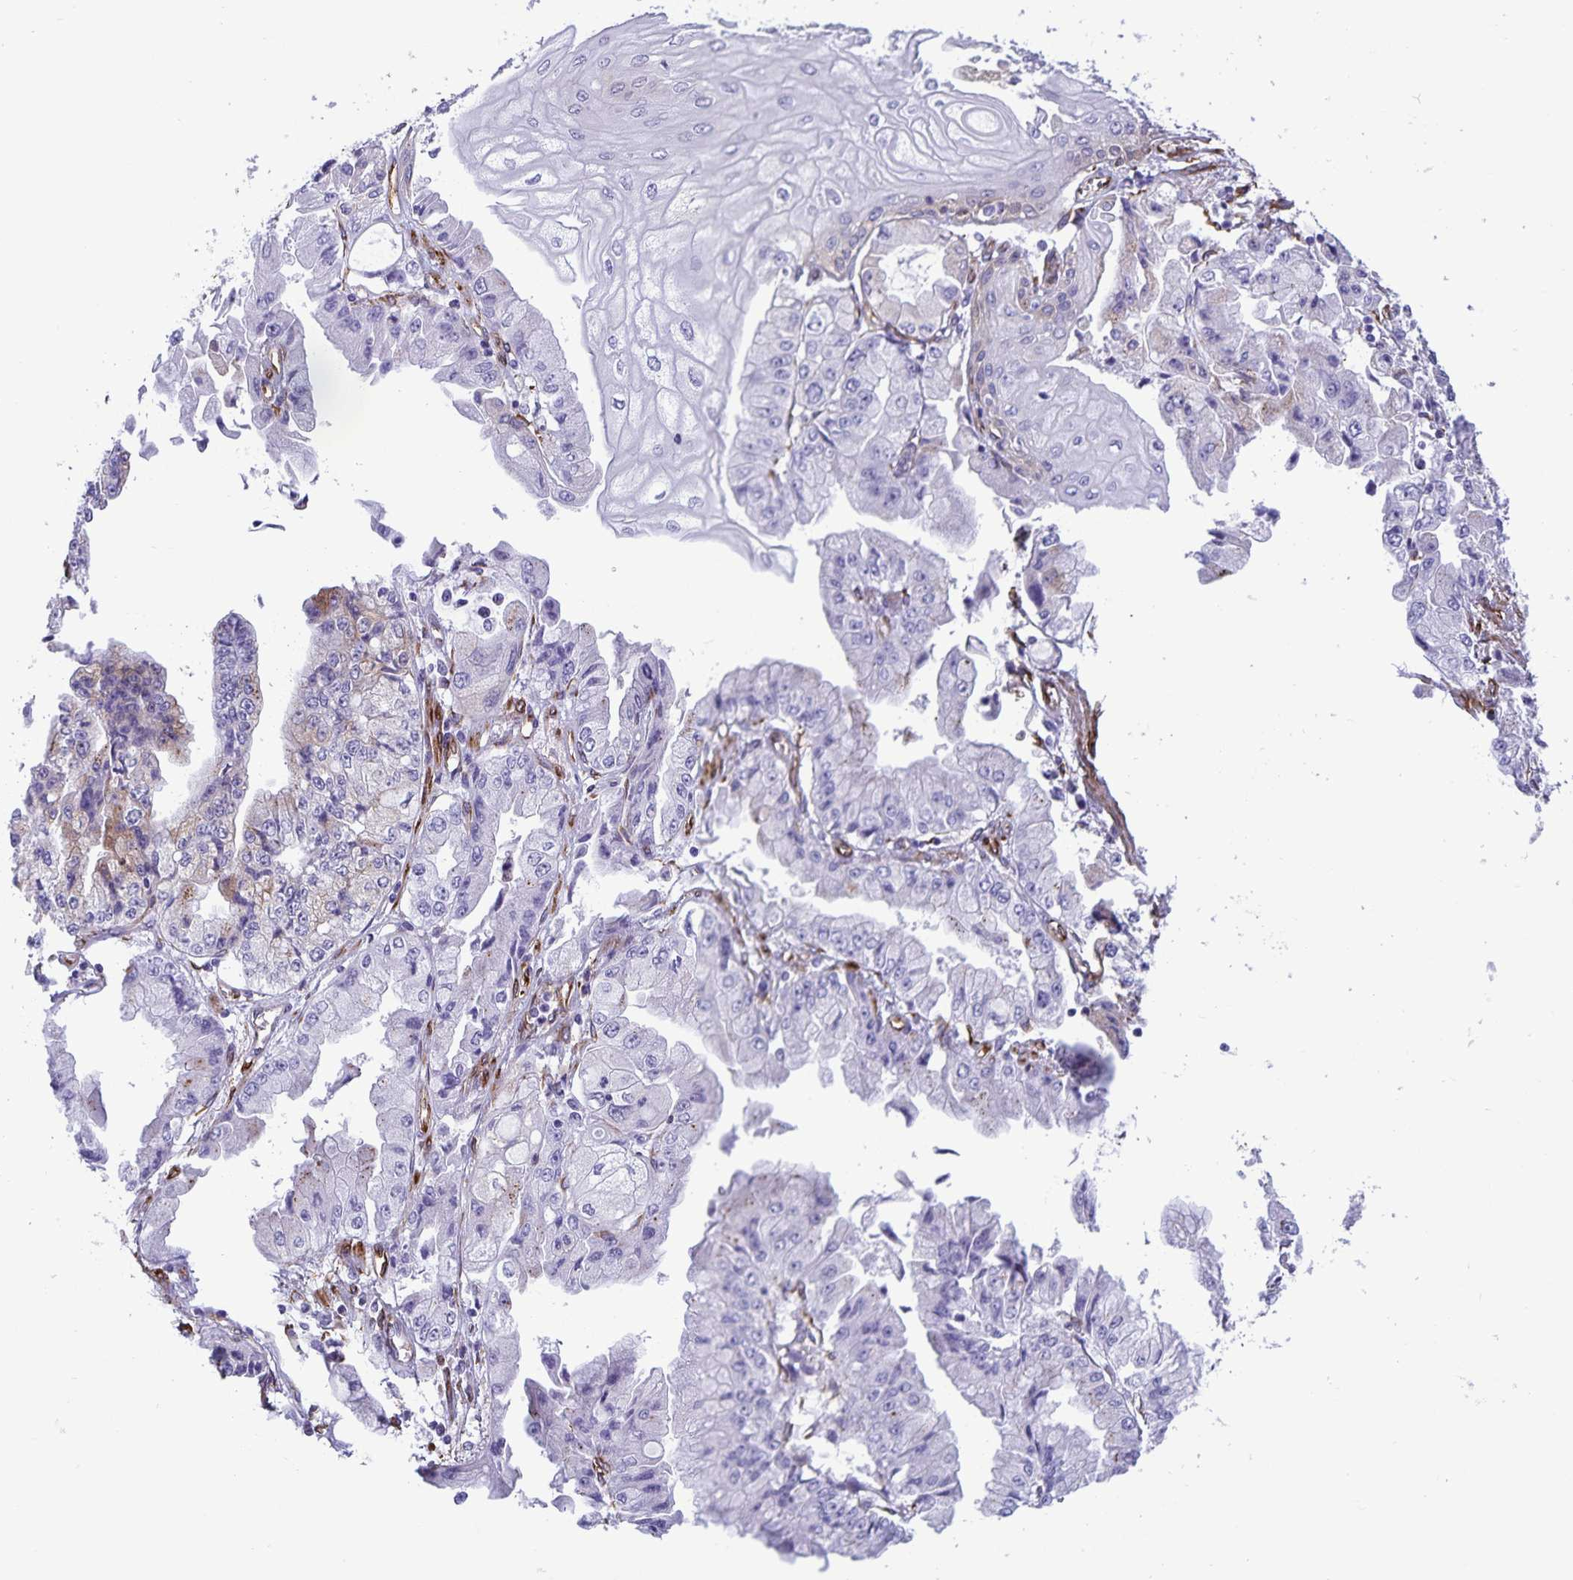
{"staining": {"intensity": "negative", "quantity": "none", "location": "none"}, "tissue": "stomach cancer", "cell_type": "Tumor cells", "image_type": "cancer", "snomed": [{"axis": "morphology", "description": "Adenocarcinoma, NOS"}, {"axis": "topography", "description": "Stomach, upper"}], "caption": "High power microscopy histopathology image of an immunohistochemistry histopathology image of adenocarcinoma (stomach), revealing no significant staining in tumor cells.", "gene": "RCN1", "patient": {"sex": "female", "age": 74}}